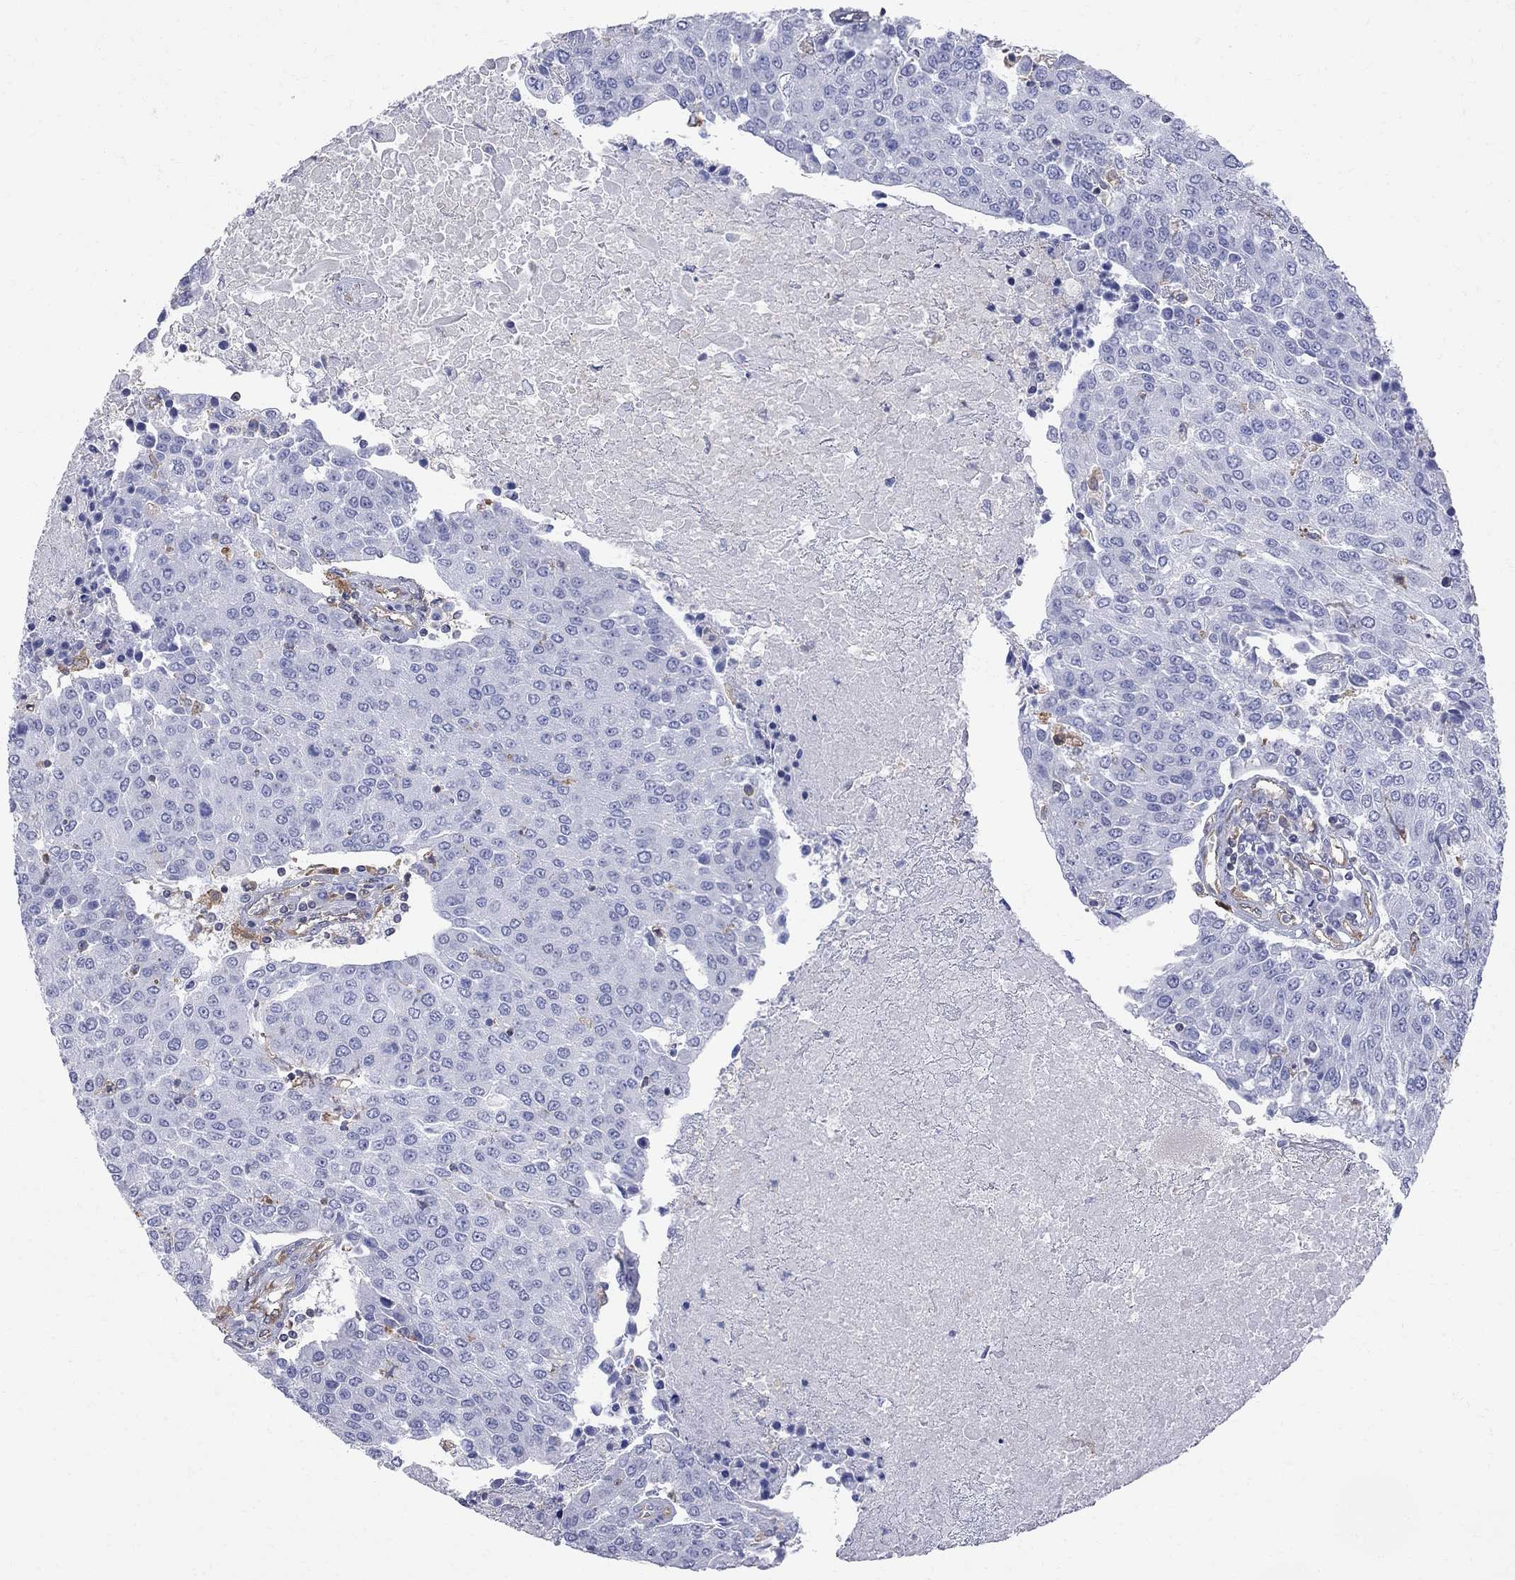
{"staining": {"intensity": "negative", "quantity": "none", "location": "none"}, "tissue": "urothelial cancer", "cell_type": "Tumor cells", "image_type": "cancer", "snomed": [{"axis": "morphology", "description": "Urothelial carcinoma, High grade"}, {"axis": "topography", "description": "Urinary bladder"}], "caption": "This is an immunohistochemistry (IHC) photomicrograph of urothelial carcinoma (high-grade). There is no staining in tumor cells.", "gene": "ABI3", "patient": {"sex": "female", "age": 85}}